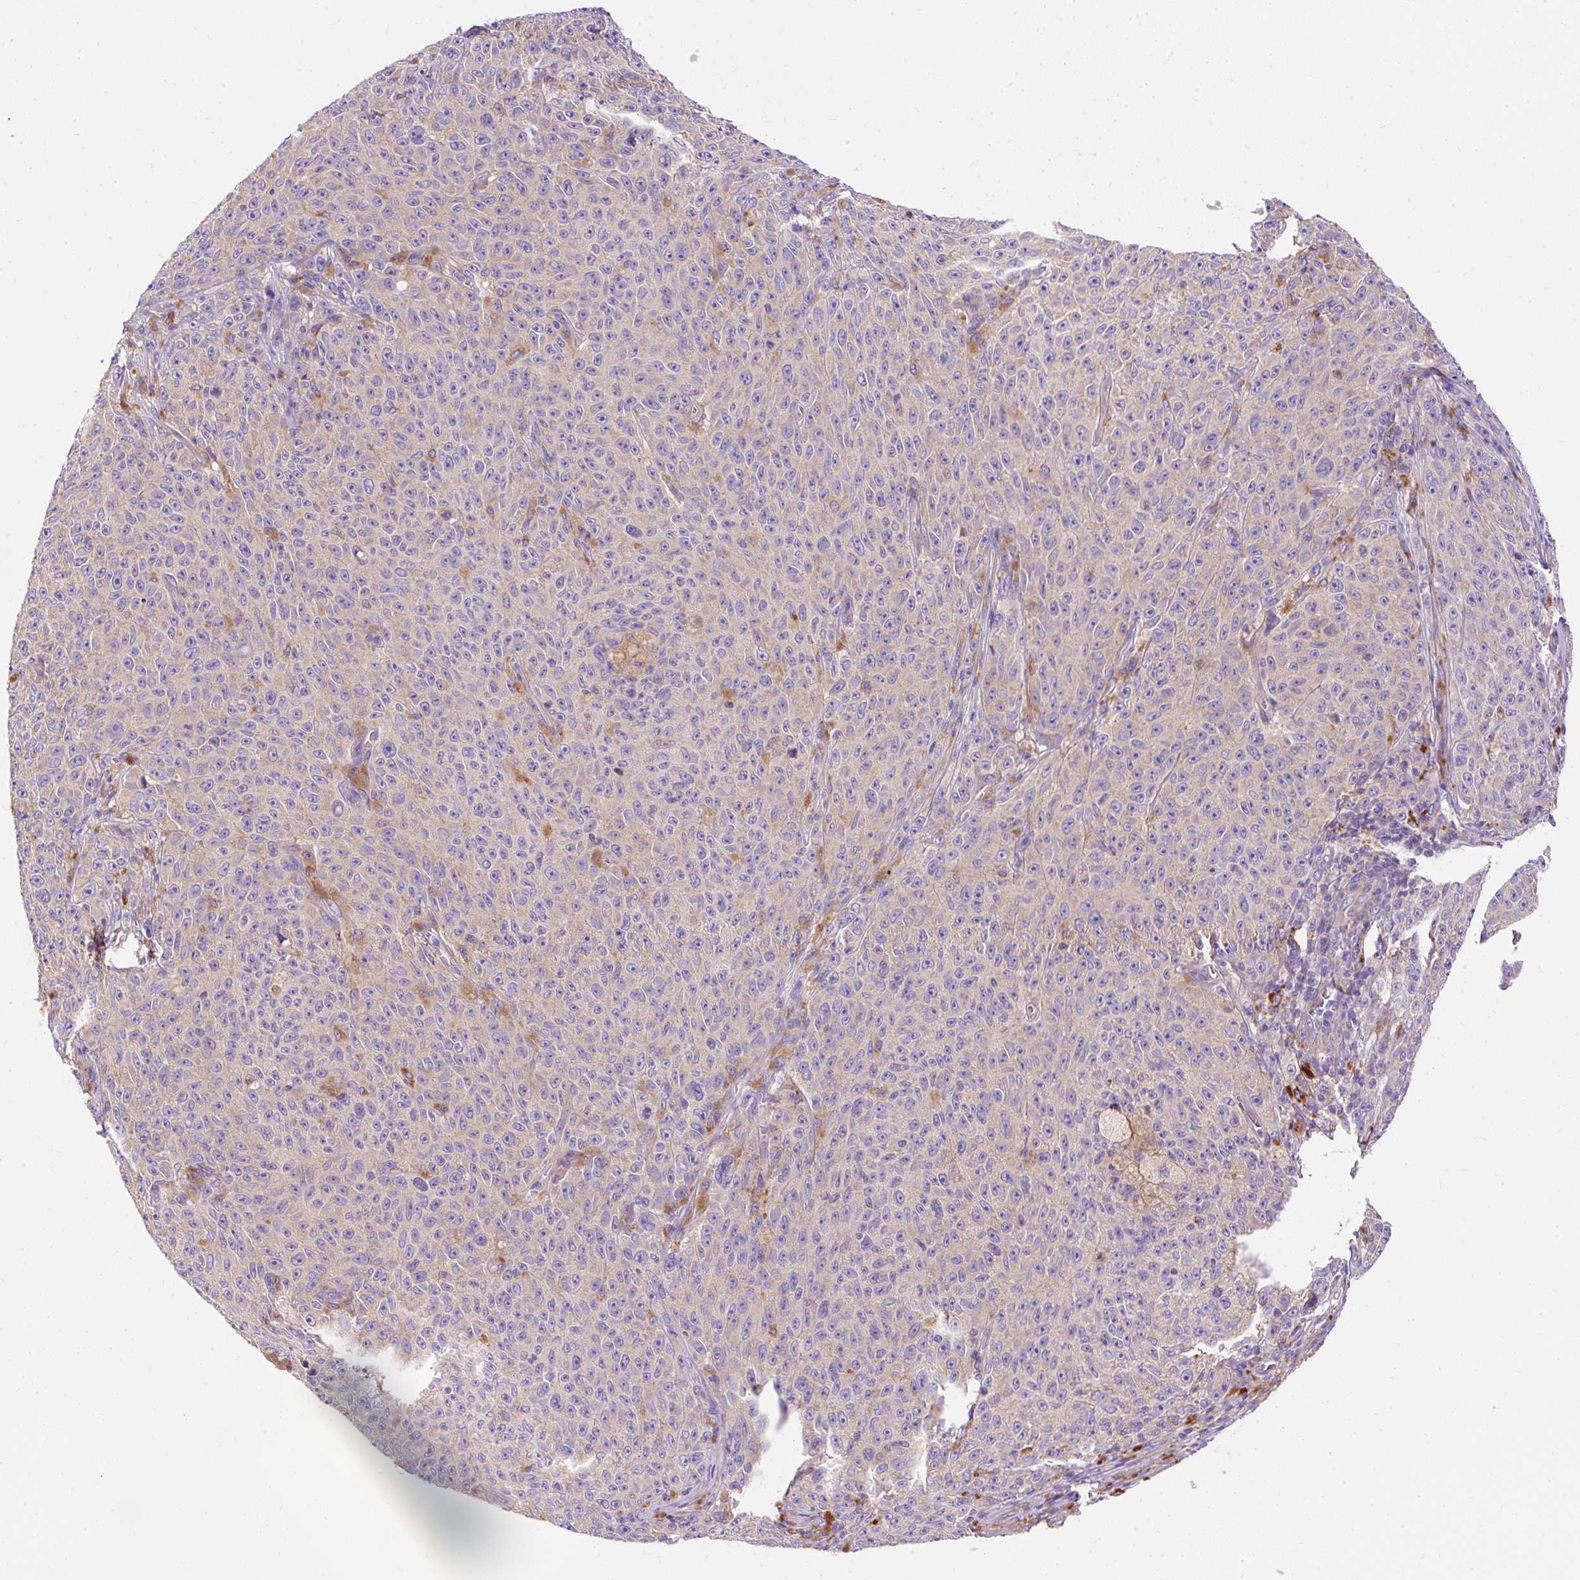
{"staining": {"intensity": "negative", "quantity": "none", "location": "none"}, "tissue": "melanoma", "cell_type": "Tumor cells", "image_type": "cancer", "snomed": [{"axis": "morphology", "description": "Malignant melanoma, NOS"}, {"axis": "topography", "description": "Skin"}], "caption": "This is an IHC photomicrograph of human melanoma. There is no expression in tumor cells.", "gene": "OR4K15", "patient": {"sex": "female", "age": 82}}